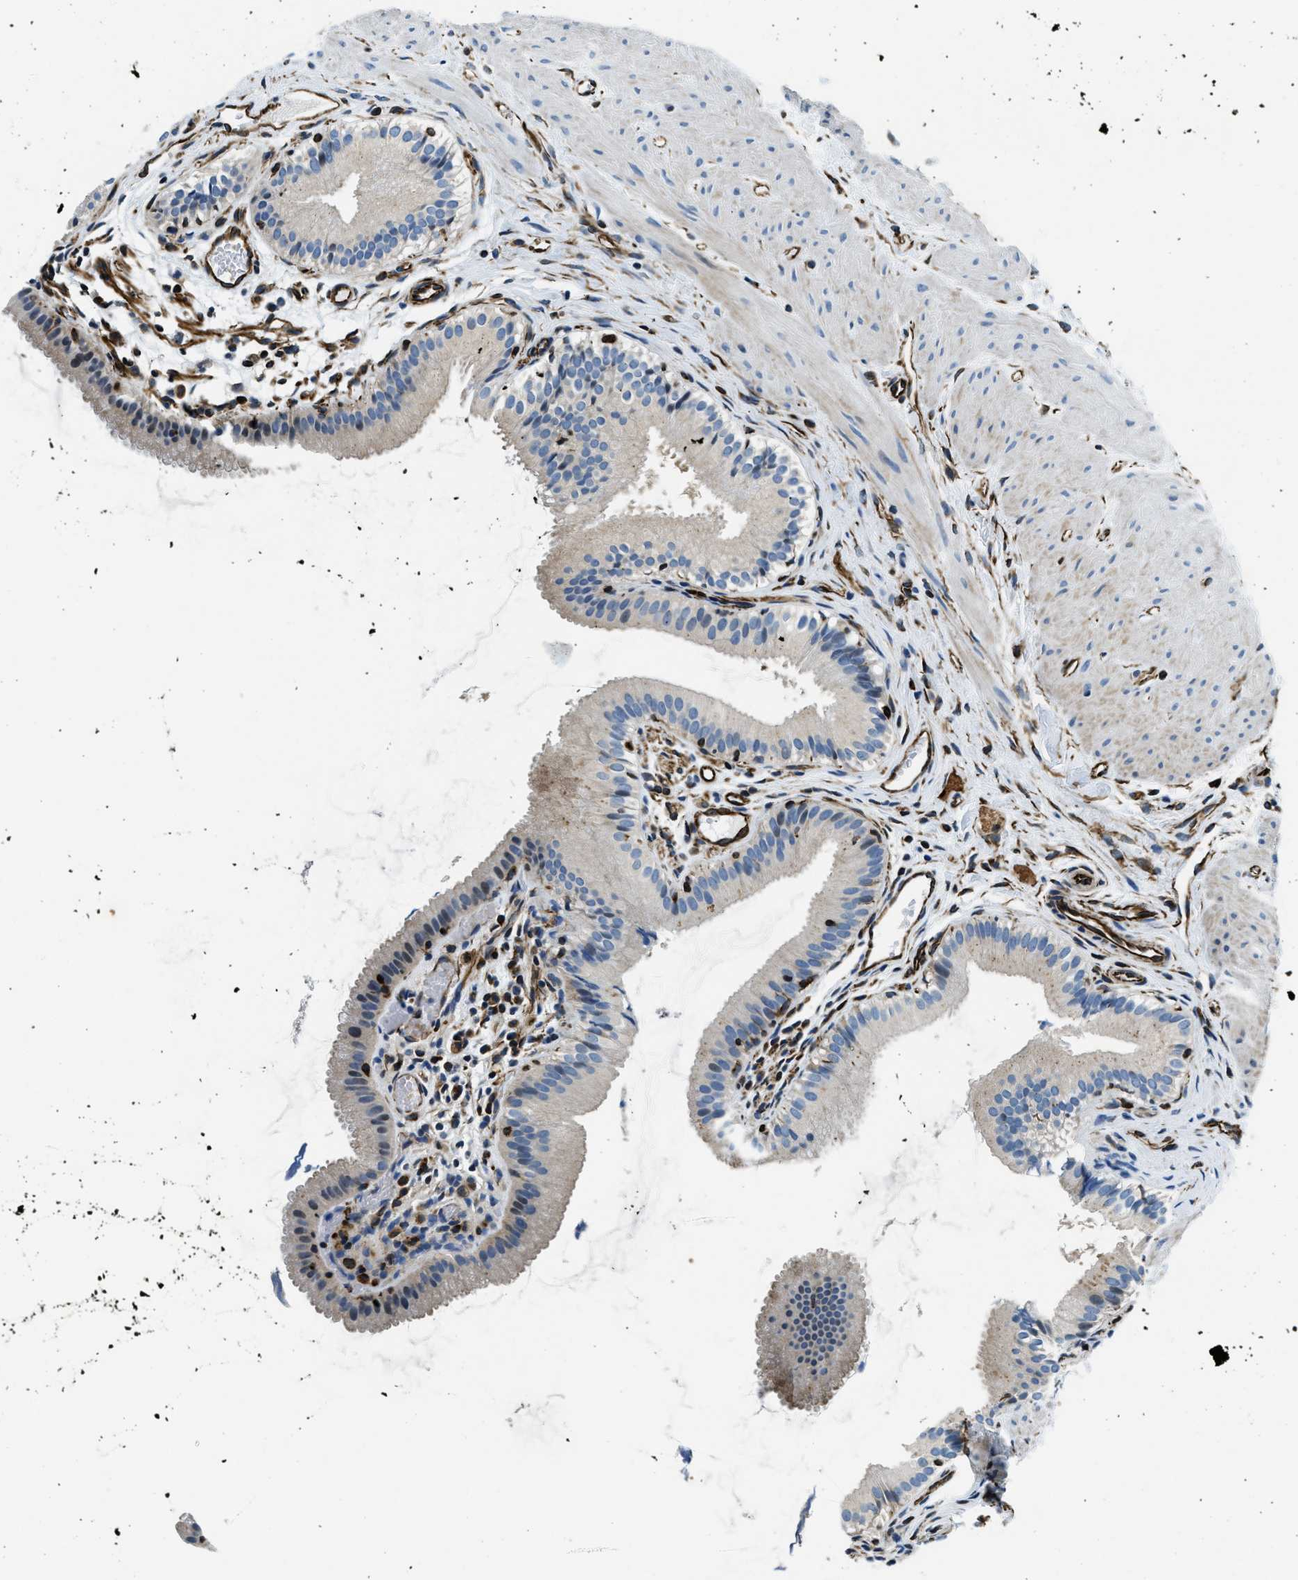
{"staining": {"intensity": "negative", "quantity": "none", "location": "none"}, "tissue": "gallbladder", "cell_type": "Glandular cells", "image_type": "normal", "snomed": [{"axis": "morphology", "description": "Normal tissue, NOS"}, {"axis": "topography", "description": "Gallbladder"}], "caption": "The photomicrograph reveals no significant positivity in glandular cells of gallbladder.", "gene": "GNS", "patient": {"sex": "female", "age": 26}}